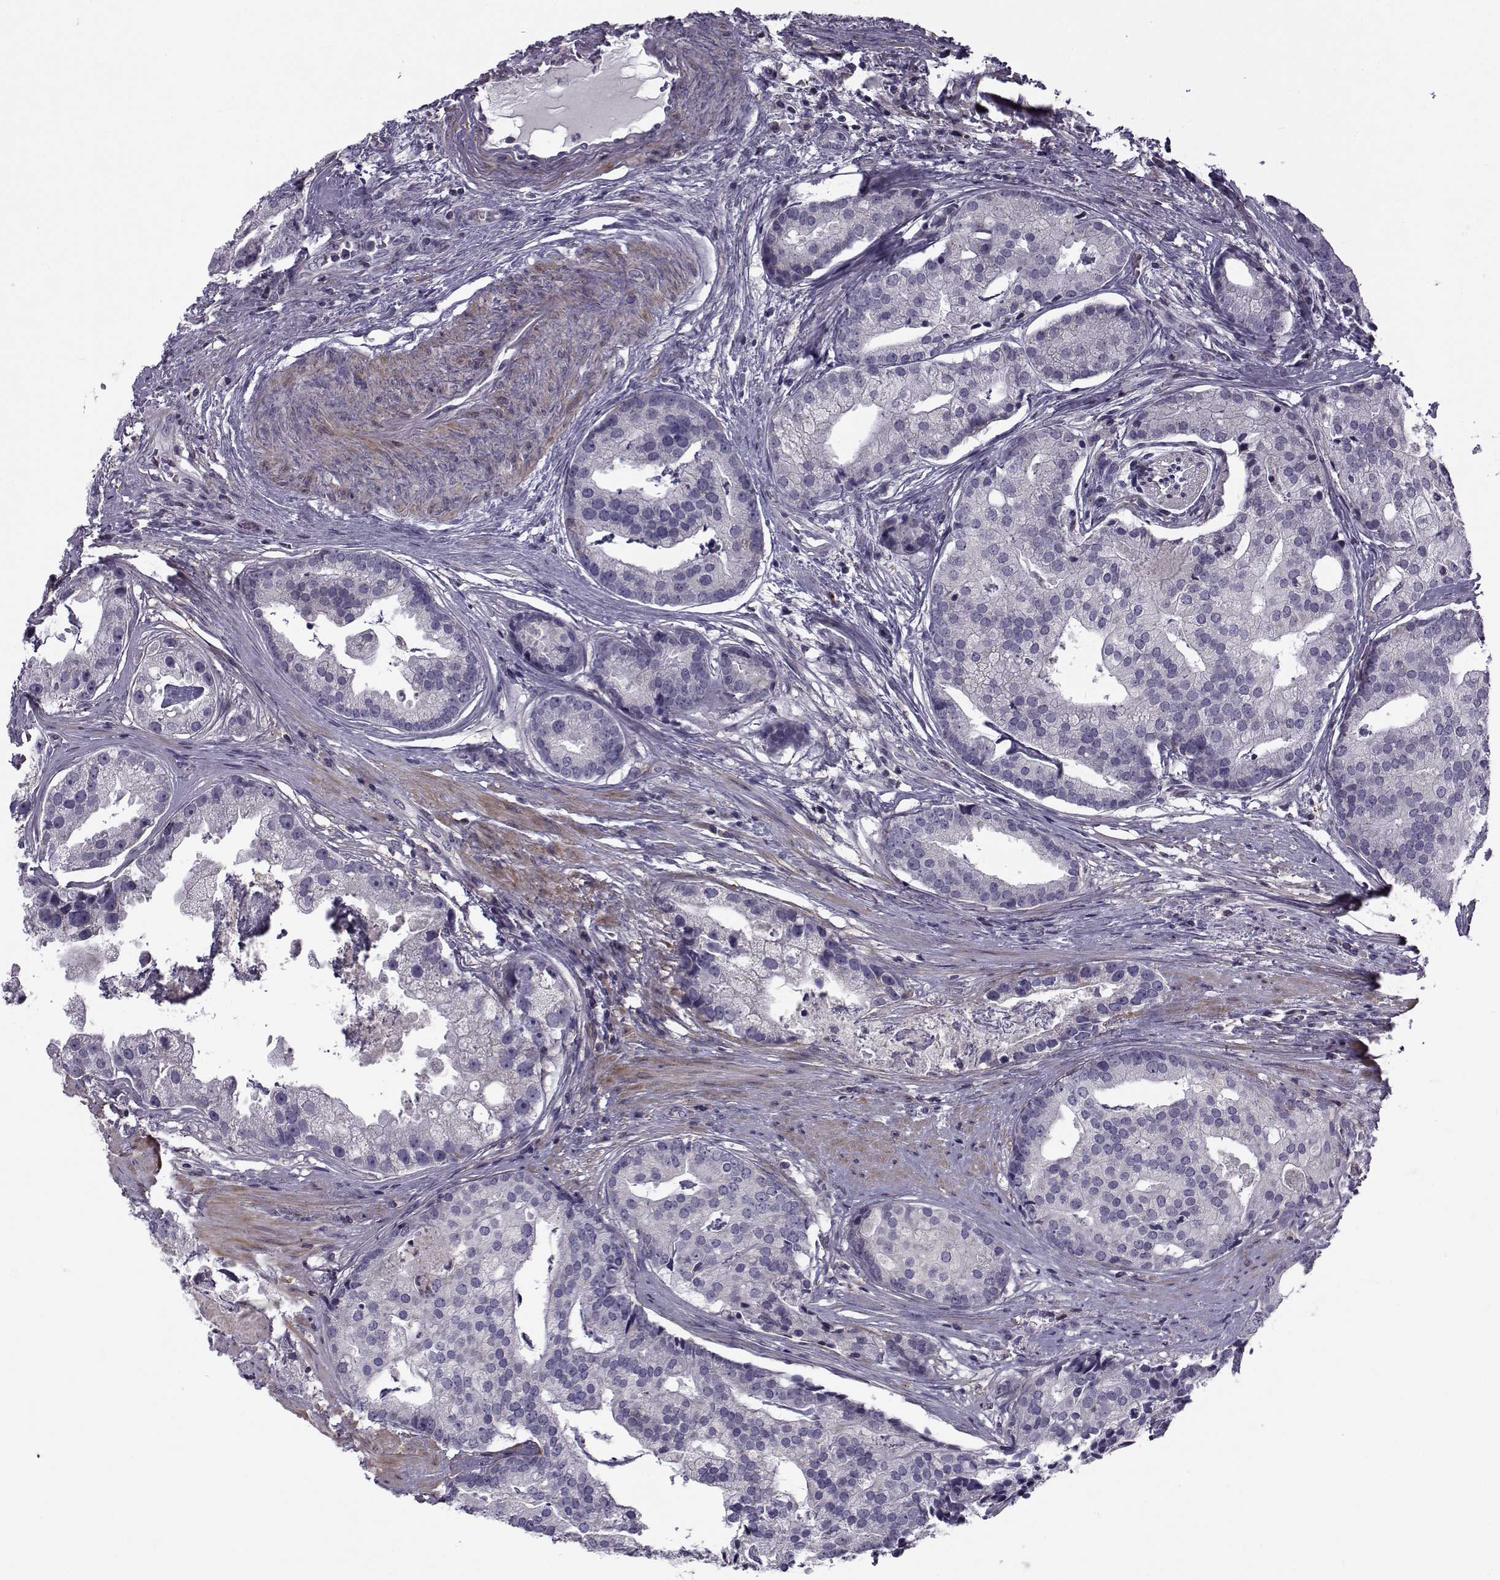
{"staining": {"intensity": "negative", "quantity": "none", "location": "none"}, "tissue": "prostate cancer", "cell_type": "Tumor cells", "image_type": "cancer", "snomed": [{"axis": "morphology", "description": "Adenocarcinoma, NOS"}, {"axis": "topography", "description": "Prostate and seminal vesicle, NOS"}, {"axis": "topography", "description": "Prostate"}], "caption": "IHC image of neoplastic tissue: prostate cancer stained with DAB (3,3'-diaminobenzidine) displays no significant protein staining in tumor cells.", "gene": "LRRC27", "patient": {"sex": "male", "age": 44}}